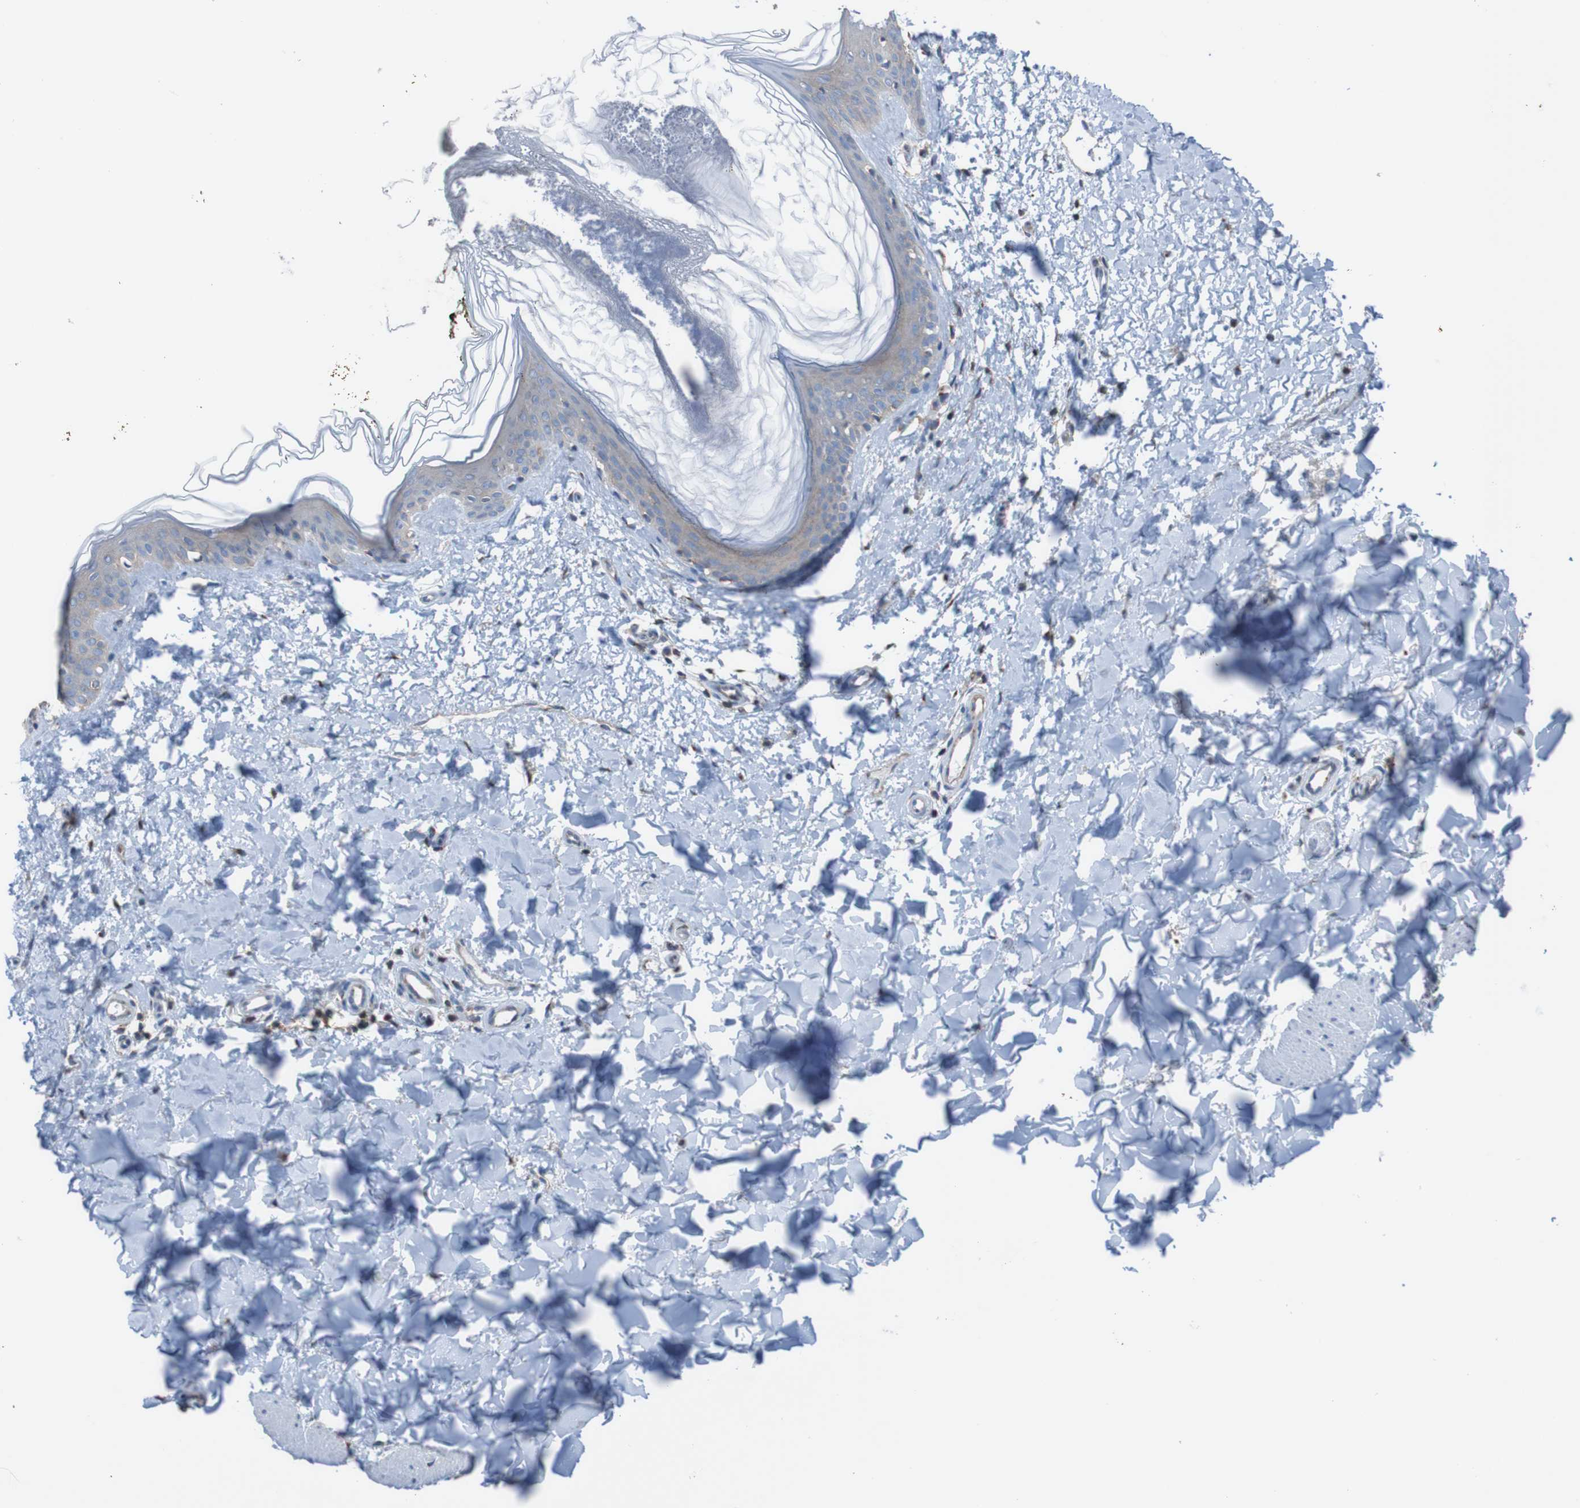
{"staining": {"intensity": "negative", "quantity": "none", "location": "none"}, "tissue": "skin", "cell_type": "Fibroblasts", "image_type": "normal", "snomed": [{"axis": "morphology", "description": "Normal tissue, NOS"}, {"axis": "topography", "description": "Skin"}], "caption": "Immunohistochemistry (IHC) photomicrograph of normal skin stained for a protein (brown), which exhibits no expression in fibroblasts.", "gene": "MINAR1", "patient": {"sex": "female", "age": 41}}